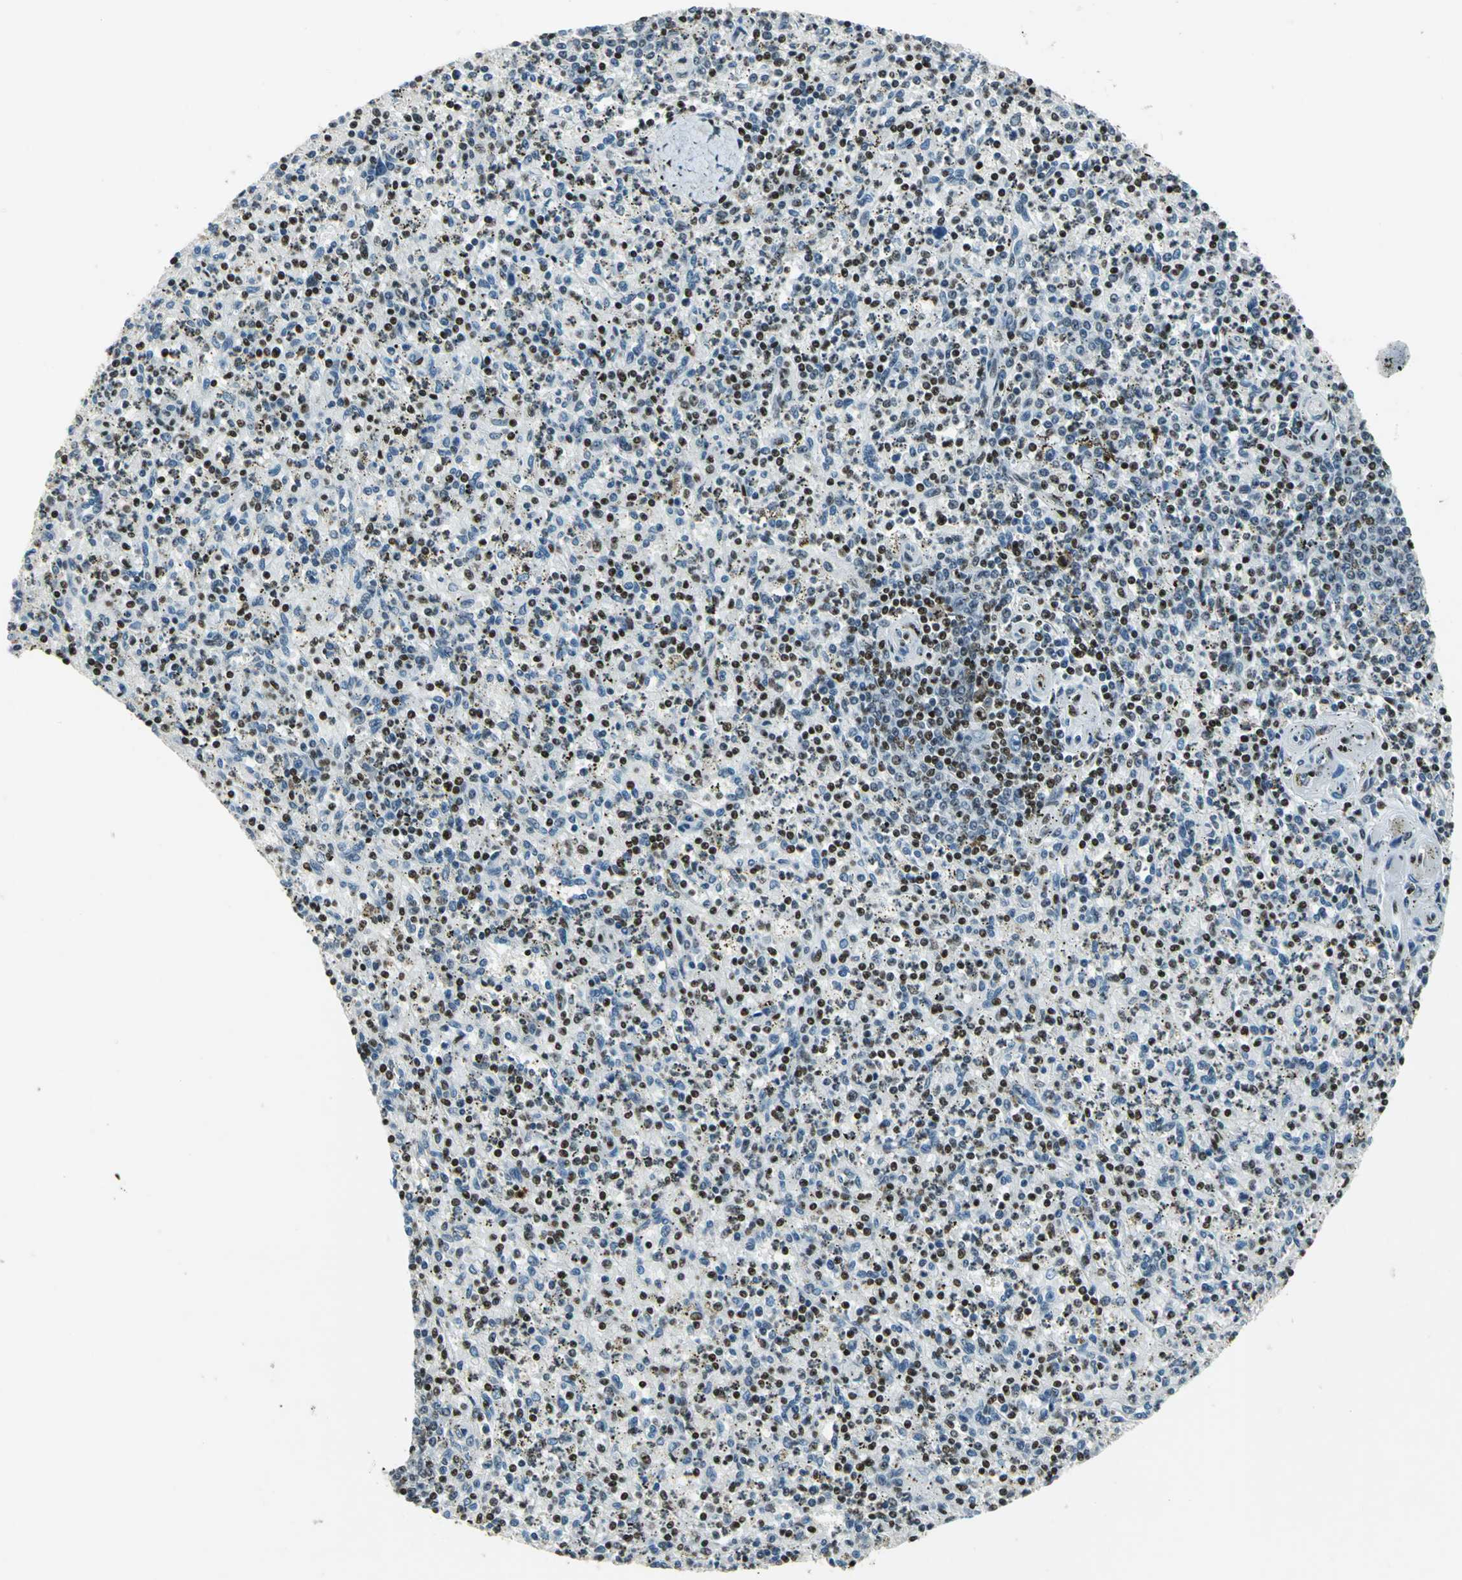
{"staining": {"intensity": "moderate", "quantity": "25%-75%", "location": "nuclear"}, "tissue": "spleen", "cell_type": "Cells in red pulp", "image_type": "normal", "snomed": [{"axis": "morphology", "description": "Normal tissue, NOS"}, {"axis": "topography", "description": "Spleen"}], "caption": "A medium amount of moderate nuclear expression is present in about 25%-75% of cells in red pulp in unremarkable spleen.", "gene": "UBTF", "patient": {"sex": "male", "age": 72}}